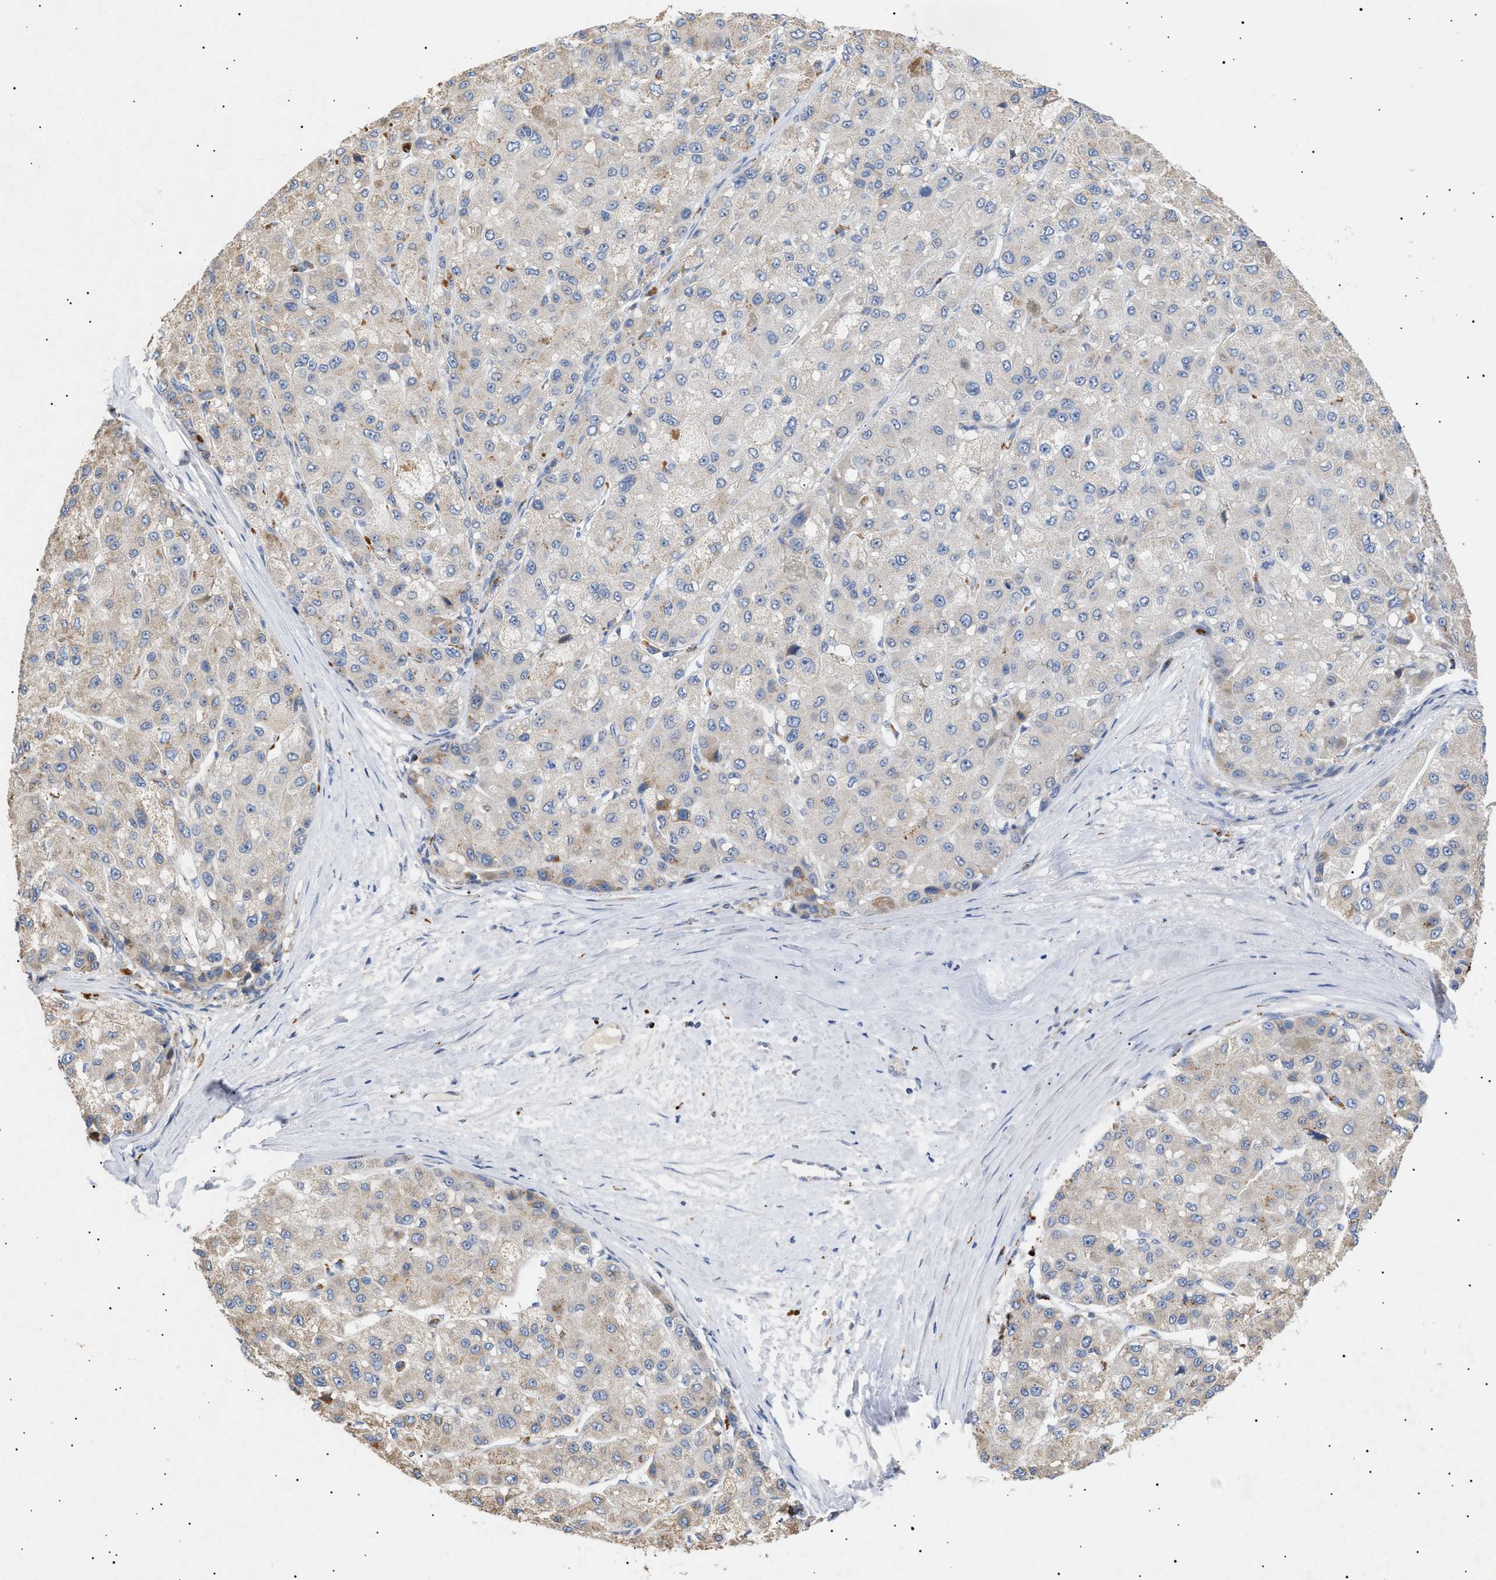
{"staining": {"intensity": "moderate", "quantity": "<25%", "location": "cytoplasmic/membranous"}, "tissue": "liver cancer", "cell_type": "Tumor cells", "image_type": "cancer", "snomed": [{"axis": "morphology", "description": "Carcinoma, Hepatocellular, NOS"}, {"axis": "topography", "description": "Liver"}], "caption": "Liver cancer (hepatocellular carcinoma) stained with immunohistochemistry (IHC) demonstrates moderate cytoplasmic/membranous expression in approximately <25% of tumor cells.", "gene": "SIRT5", "patient": {"sex": "male", "age": 80}}